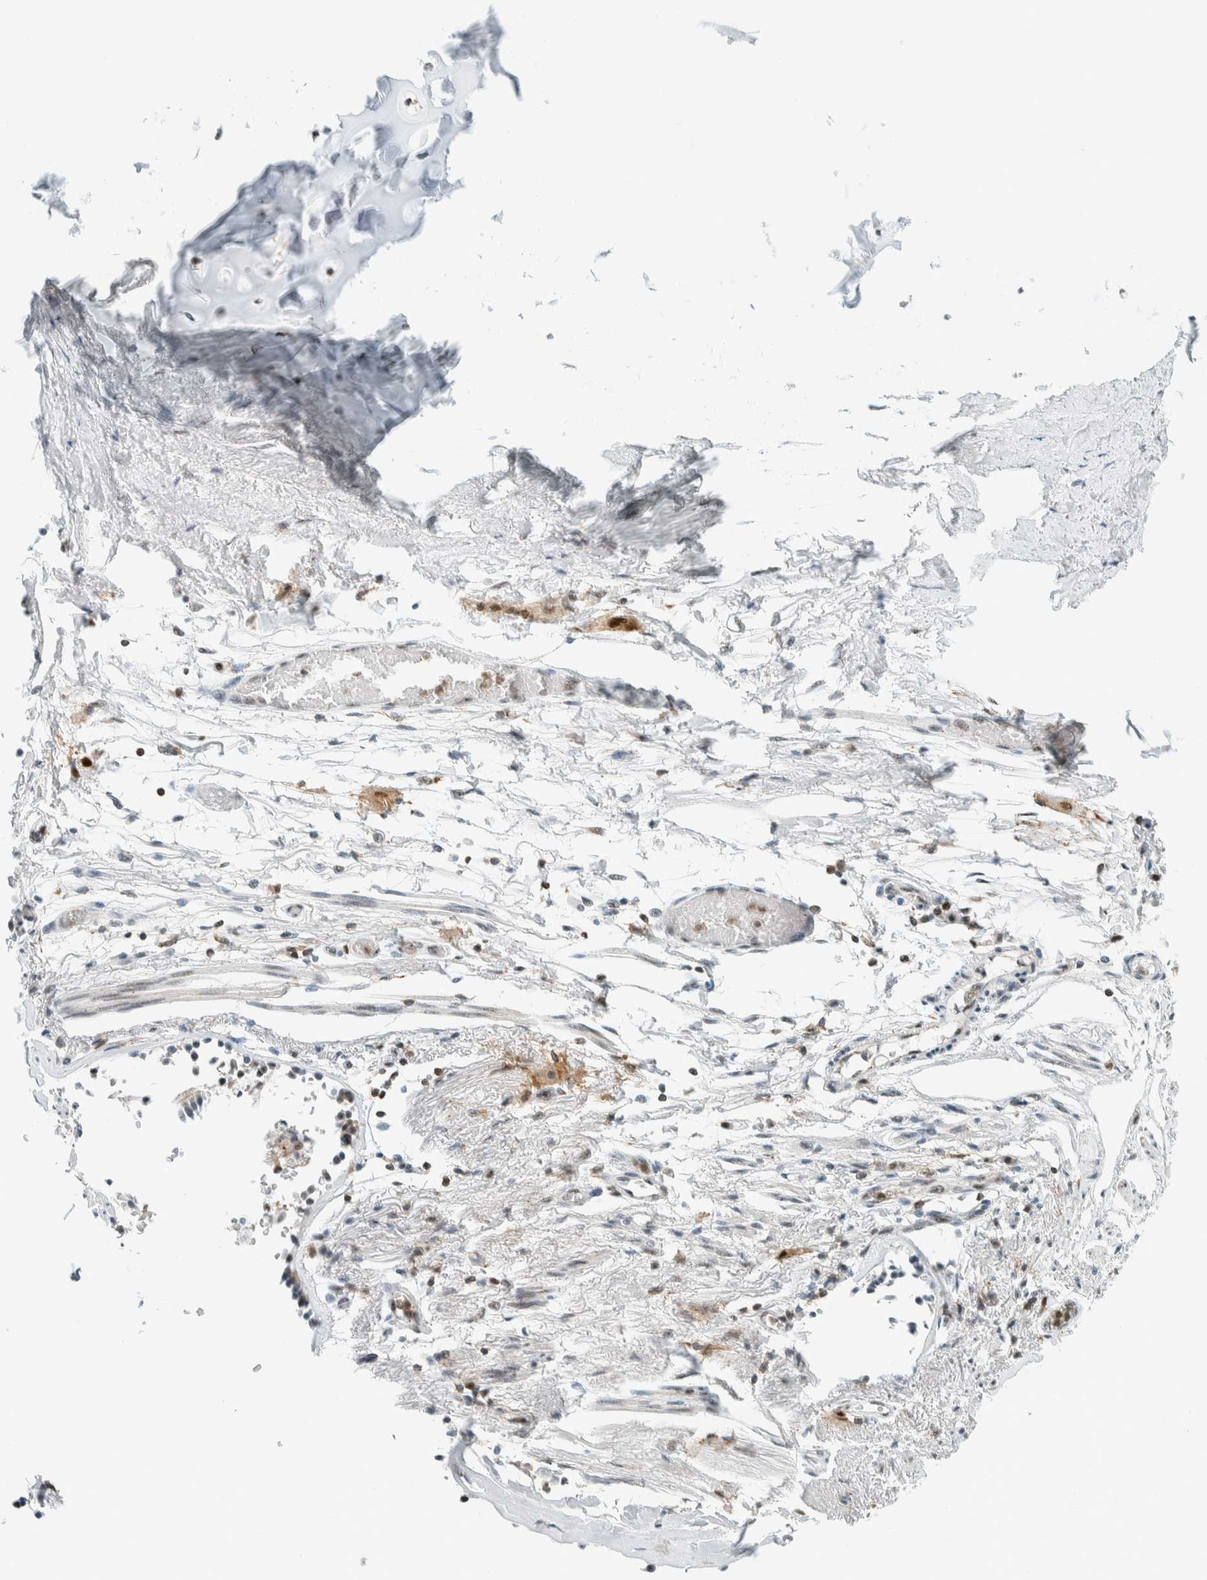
{"staining": {"intensity": "weak", "quantity": ">75%", "location": "nuclear"}, "tissue": "adipose tissue", "cell_type": "Adipocytes", "image_type": "normal", "snomed": [{"axis": "morphology", "description": "Normal tissue, NOS"}, {"axis": "topography", "description": "Cartilage tissue"}, {"axis": "topography", "description": "Lung"}], "caption": "Weak nuclear protein positivity is seen in approximately >75% of adipocytes in adipose tissue.", "gene": "CYSRT1", "patient": {"sex": "female", "age": 77}}